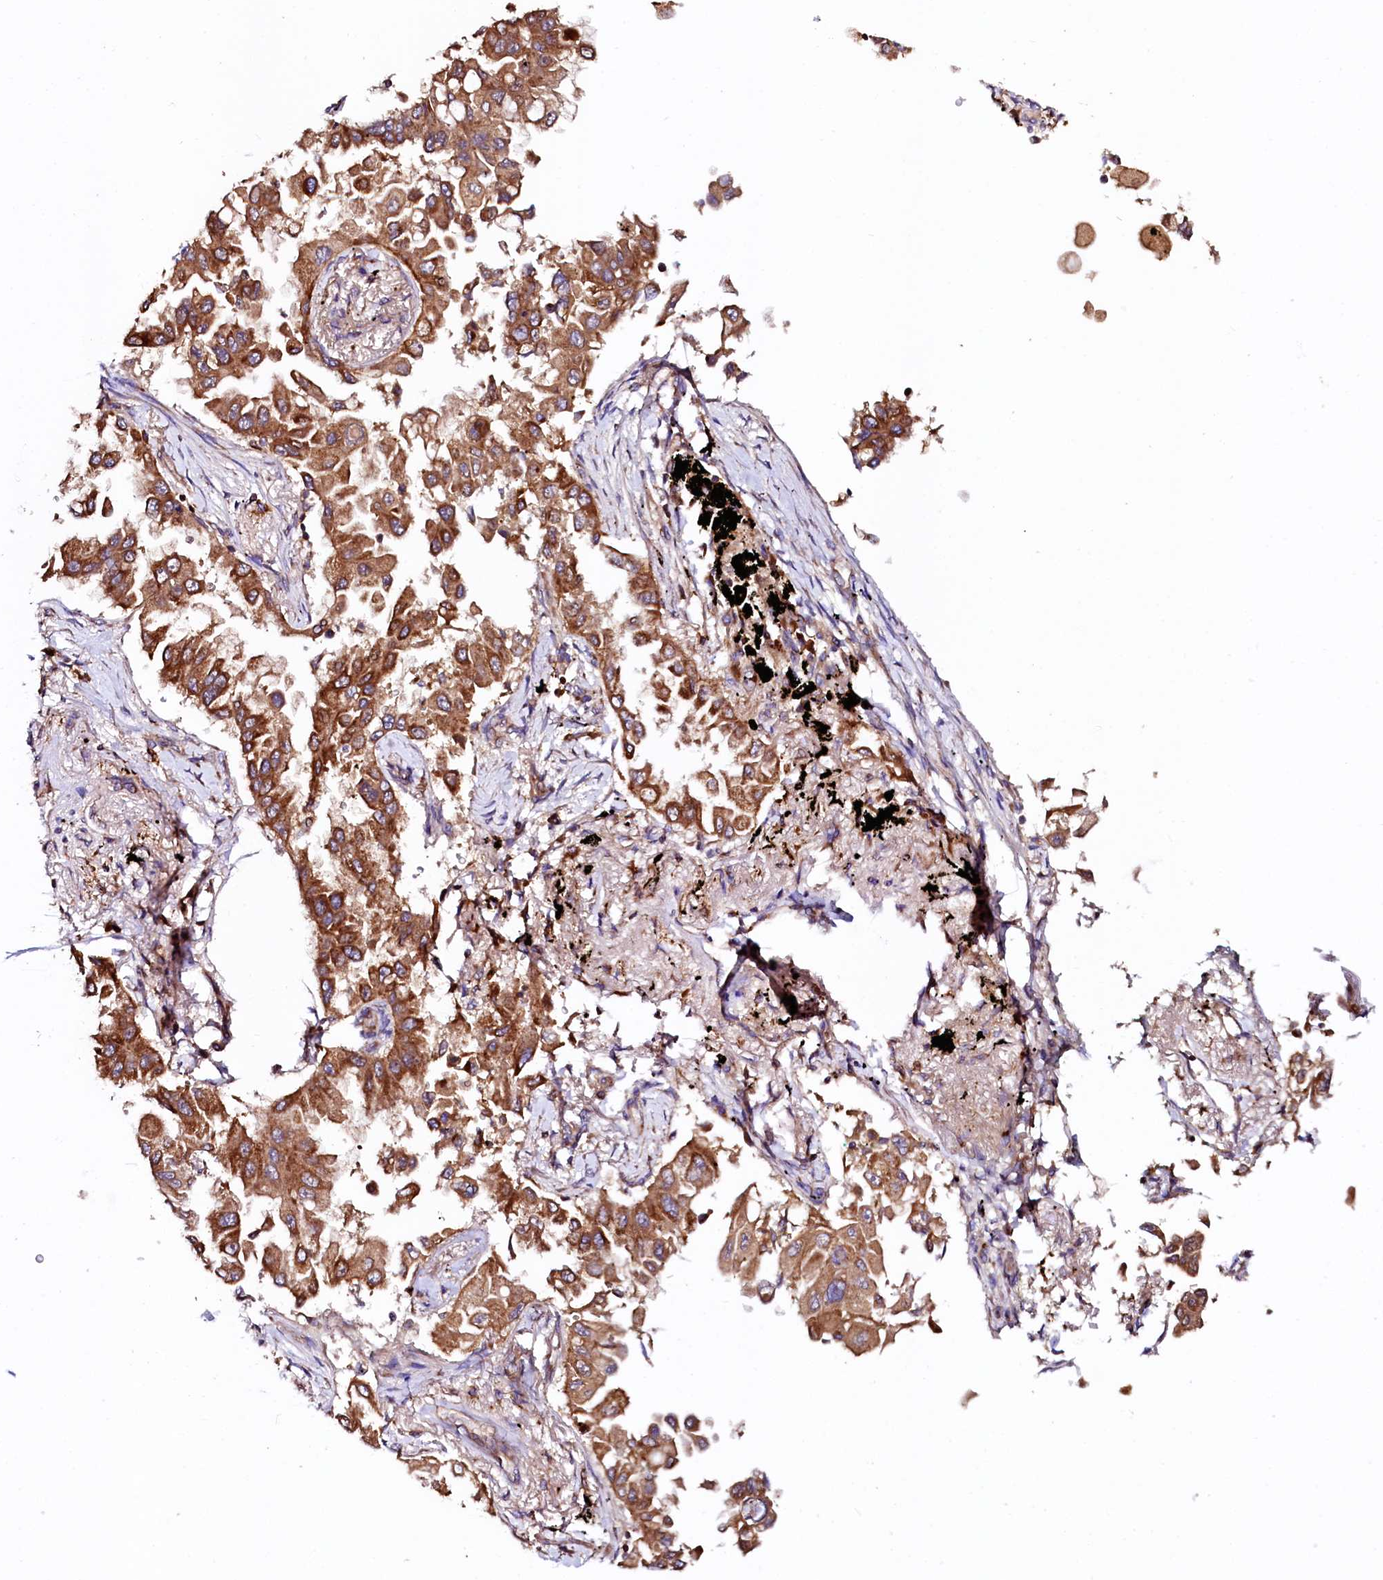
{"staining": {"intensity": "strong", "quantity": ">75%", "location": "cytoplasmic/membranous"}, "tissue": "lung cancer", "cell_type": "Tumor cells", "image_type": "cancer", "snomed": [{"axis": "morphology", "description": "Adenocarcinoma, NOS"}, {"axis": "topography", "description": "Lung"}], "caption": "A brown stain highlights strong cytoplasmic/membranous expression of a protein in human lung adenocarcinoma tumor cells. Using DAB (3,3'-diaminobenzidine) (brown) and hematoxylin (blue) stains, captured at high magnification using brightfield microscopy.", "gene": "ST3GAL1", "patient": {"sex": "female", "age": 67}}